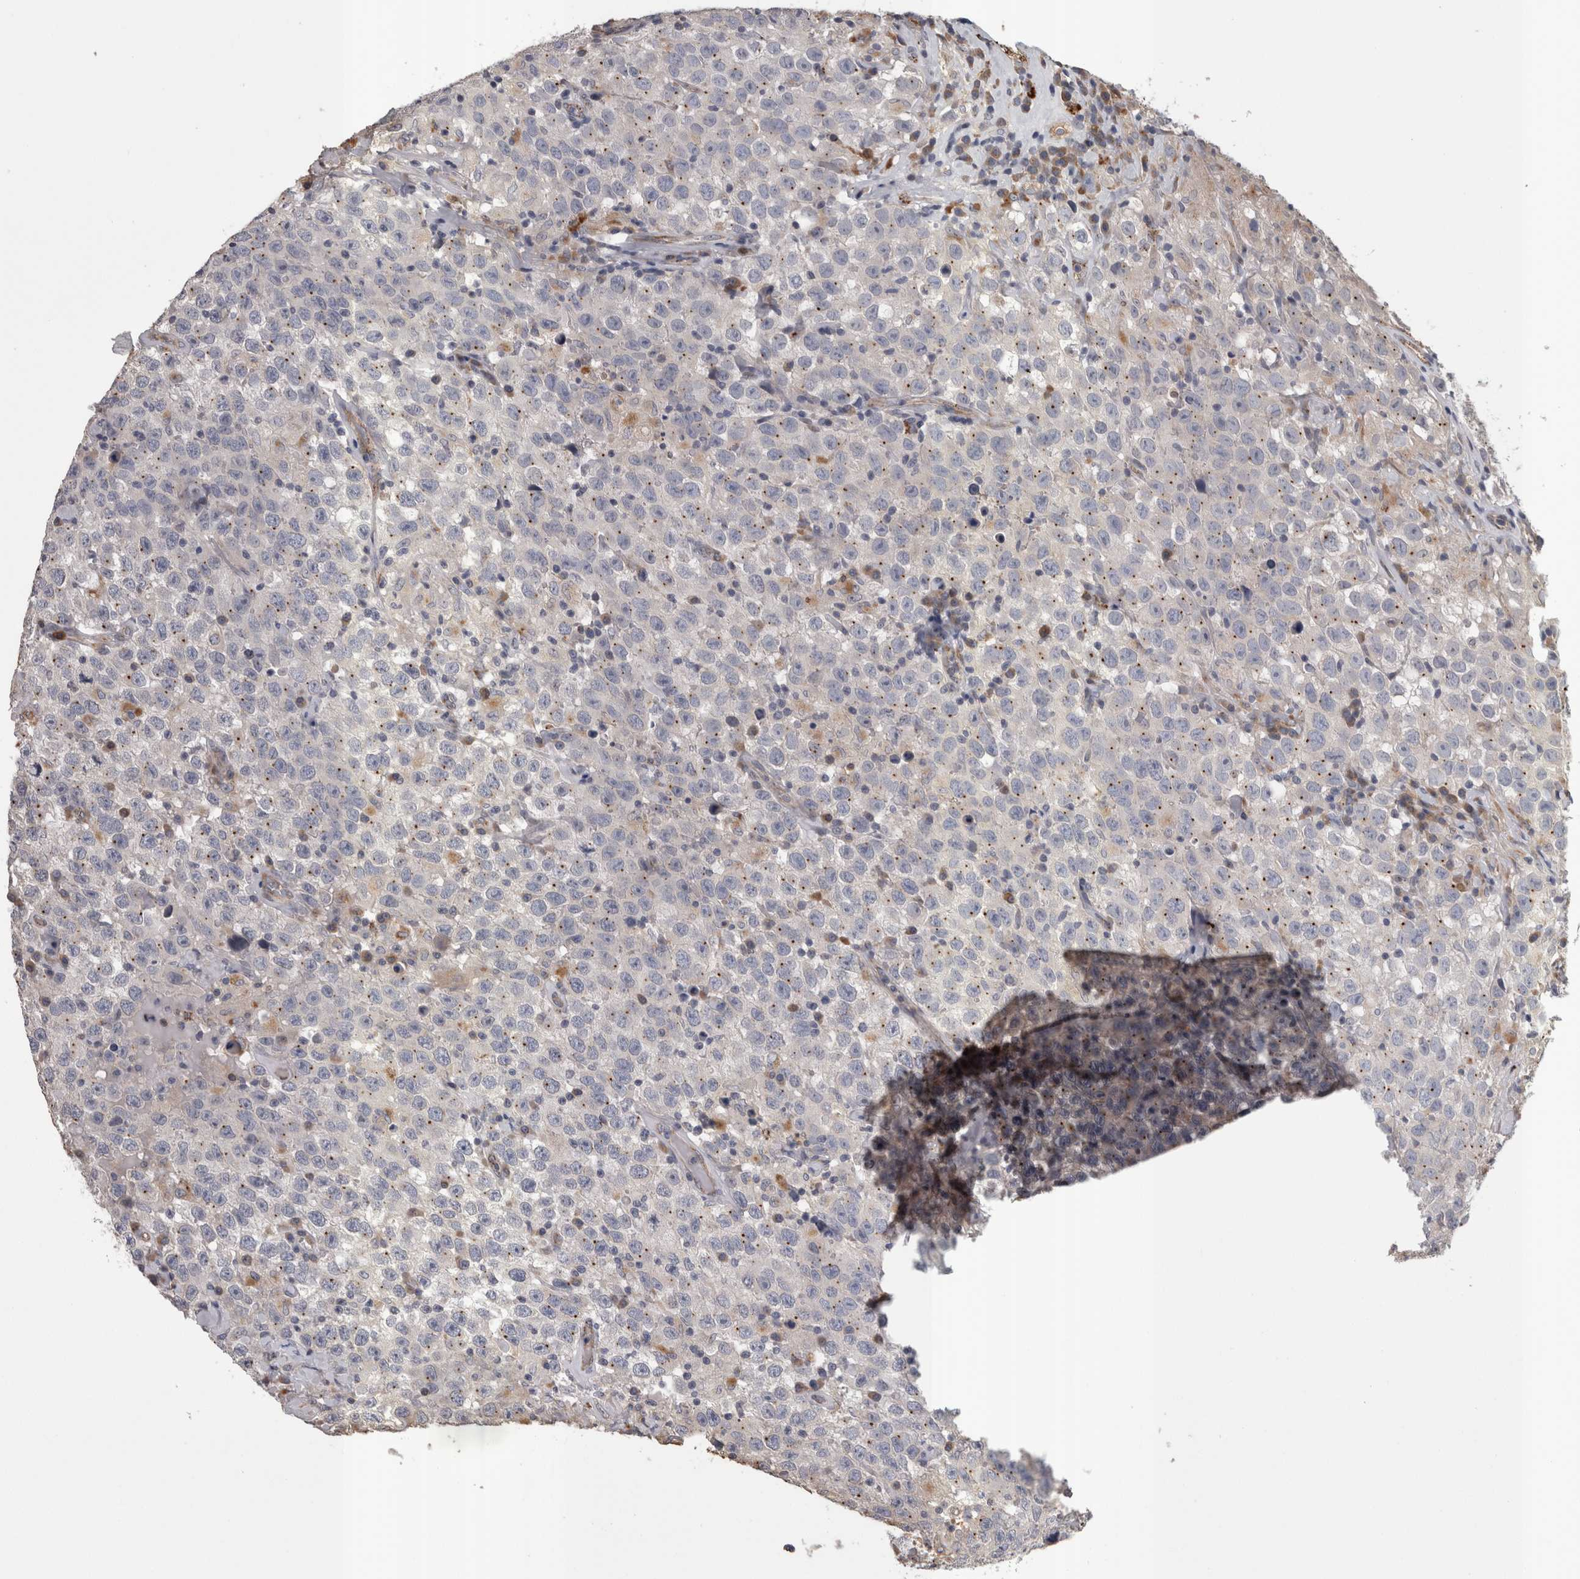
{"staining": {"intensity": "negative", "quantity": "none", "location": "none"}, "tissue": "testis cancer", "cell_type": "Tumor cells", "image_type": "cancer", "snomed": [{"axis": "morphology", "description": "Seminoma, NOS"}, {"axis": "topography", "description": "Testis"}], "caption": "Testis cancer was stained to show a protein in brown. There is no significant staining in tumor cells. The staining was performed using DAB to visualize the protein expression in brown, while the nuclei were stained in blue with hematoxylin (Magnification: 20x).", "gene": "STC1", "patient": {"sex": "male", "age": 41}}